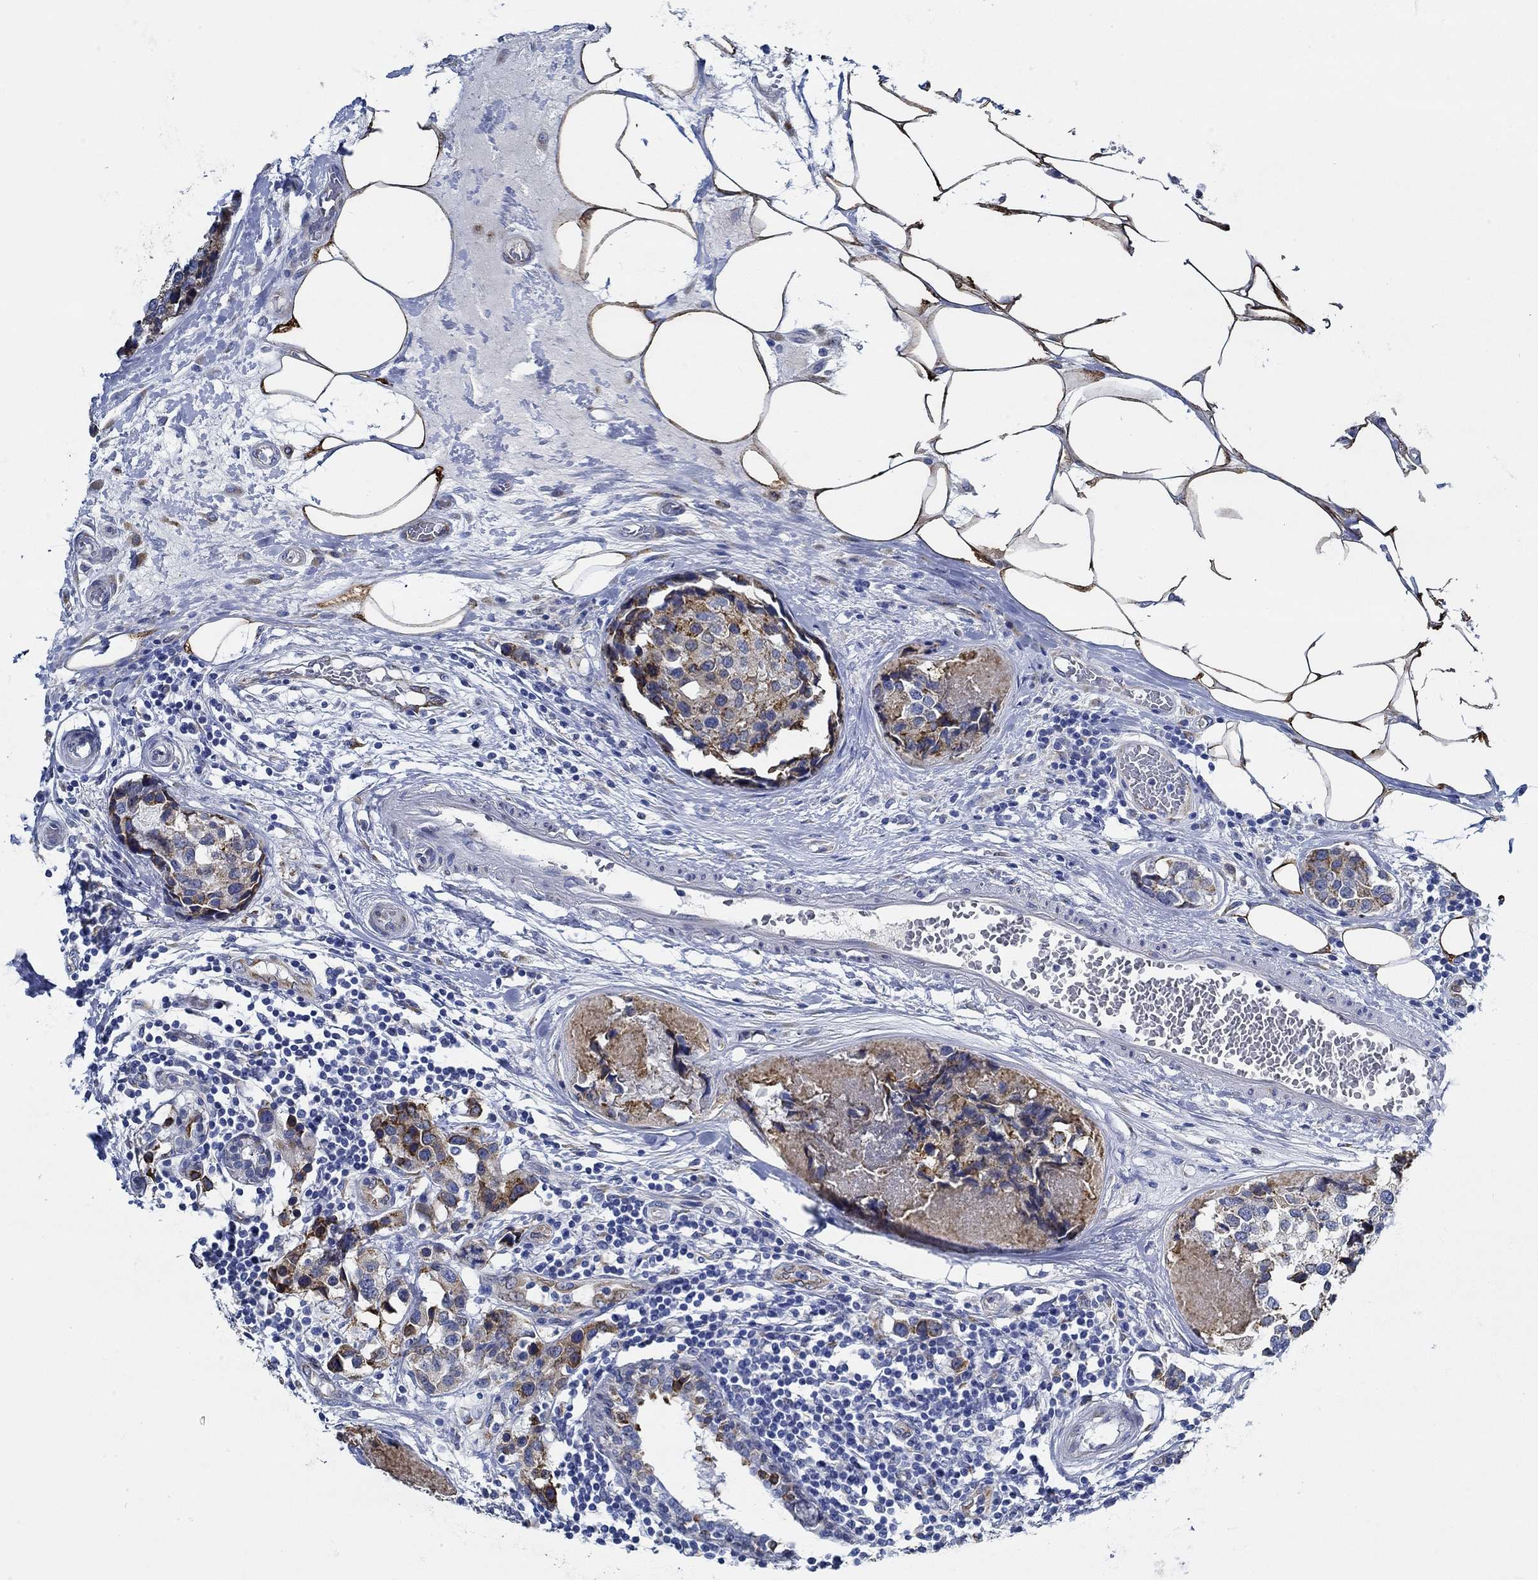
{"staining": {"intensity": "strong", "quantity": "25%-75%", "location": "cytoplasmic/membranous"}, "tissue": "breast cancer", "cell_type": "Tumor cells", "image_type": "cancer", "snomed": [{"axis": "morphology", "description": "Lobular carcinoma"}, {"axis": "topography", "description": "Breast"}], "caption": "Immunohistochemical staining of breast cancer (lobular carcinoma) exhibits high levels of strong cytoplasmic/membranous protein expression in approximately 25%-75% of tumor cells. The staining is performed using DAB (3,3'-diaminobenzidine) brown chromogen to label protein expression. The nuclei are counter-stained blue using hematoxylin.", "gene": "HECW2", "patient": {"sex": "female", "age": 59}}